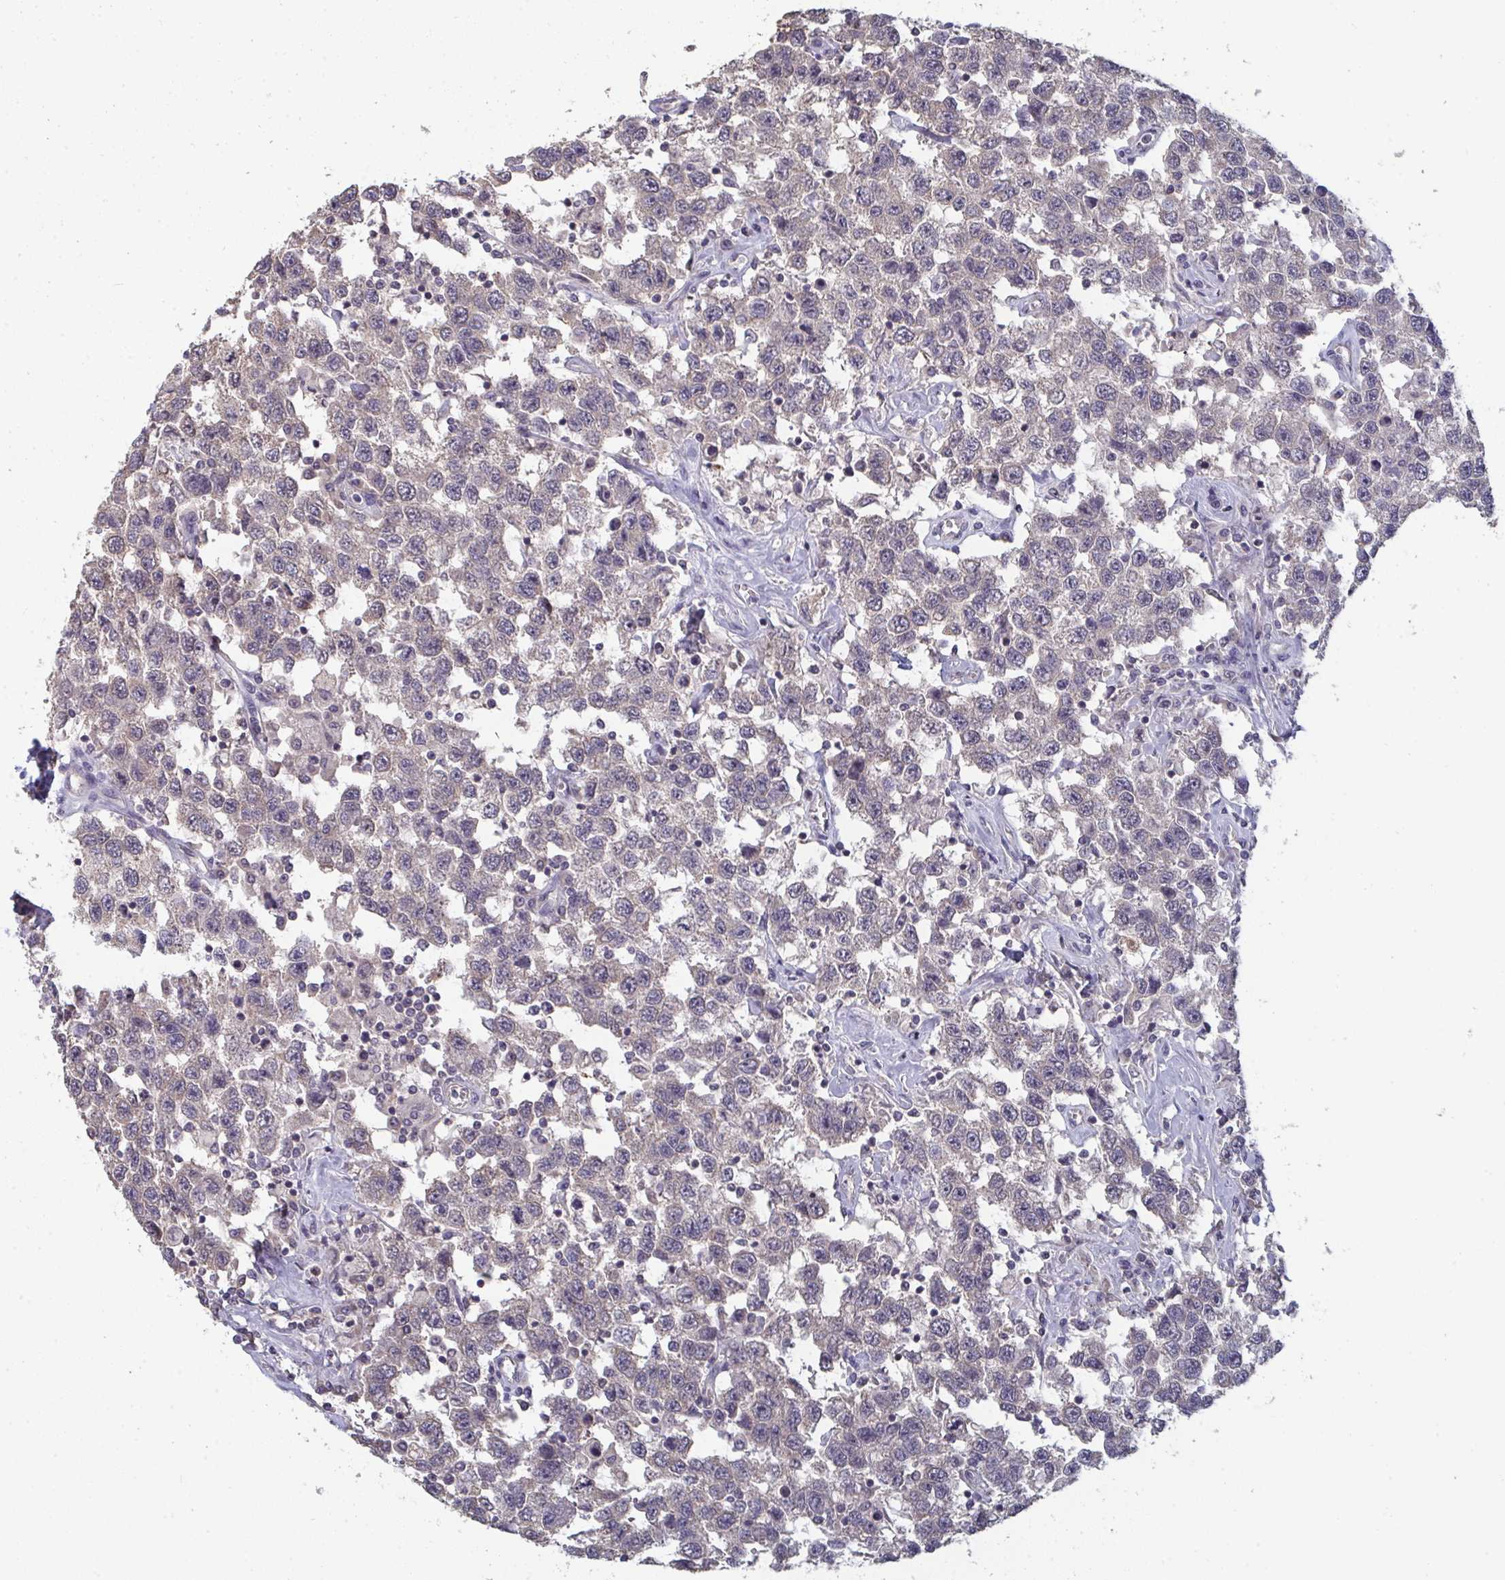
{"staining": {"intensity": "weak", "quantity": "25%-75%", "location": "cytoplasmic/membranous"}, "tissue": "testis cancer", "cell_type": "Tumor cells", "image_type": "cancer", "snomed": [{"axis": "morphology", "description": "Seminoma, NOS"}, {"axis": "topography", "description": "Testis"}], "caption": "Immunohistochemistry of testis cancer (seminoma) displays low levels of weak cytoplasmic/membranous expression in about 25%-75% of tumor cells.", "gene": "LIX1", "patient": {"sex": "male", "age": 41}}